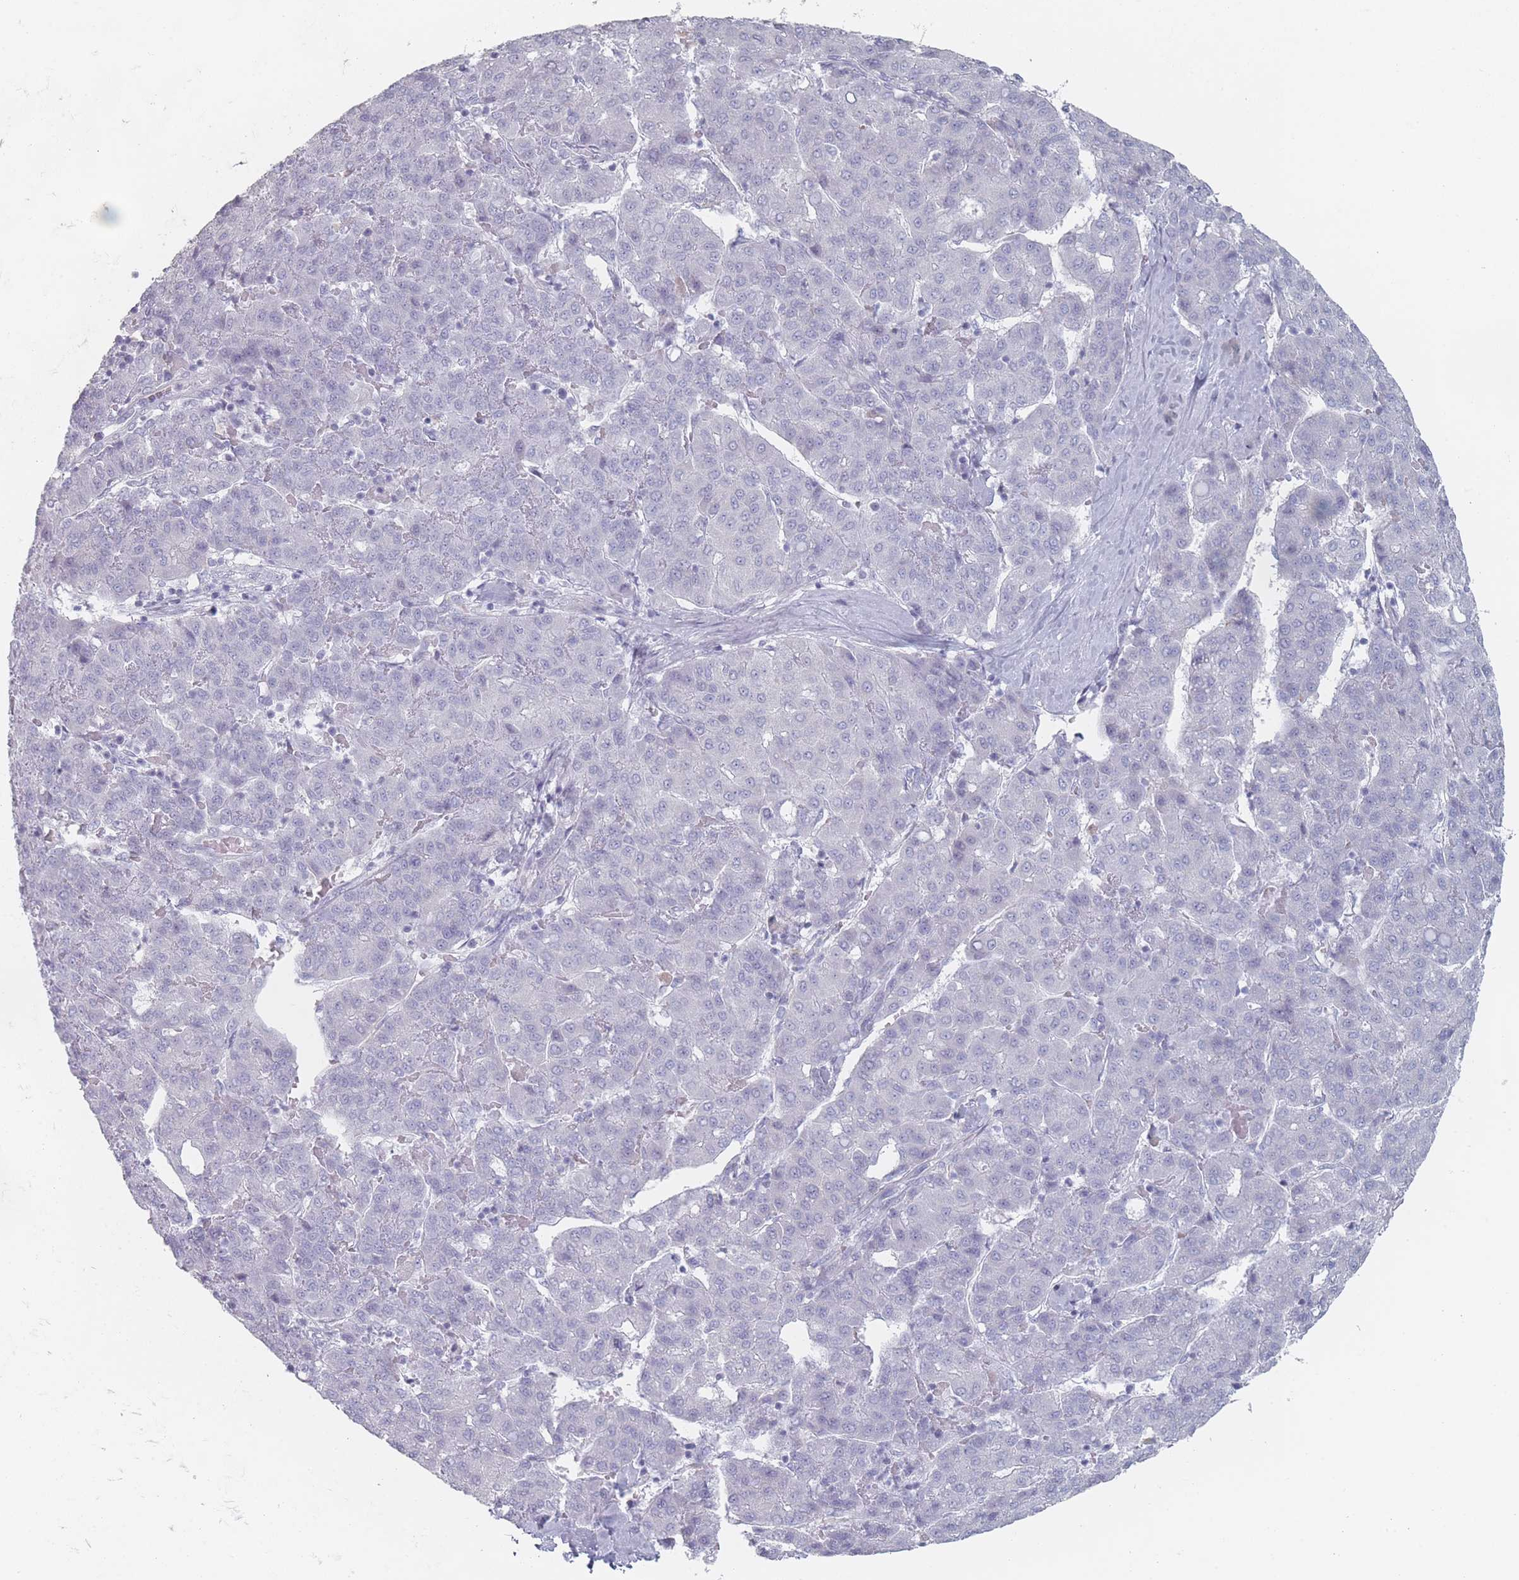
{"staining": {"intensity": "negative", "quantity": "none", "location": "none"}, "tissue": "liver cancer", "cell_type": "Tumor cells", "image_type": "cancer", "snomed": [{"axis": "morphology", "description": "Carcinoma, Hepatocellular, NOS"}, {"axis": "topography", "description": "Liver"}], "caption": "A histopathology image of hepatocellular carcinoma (liver) stained for a protein displays no brown staining in tumor cells.", "gene": "RNF4", "patient": {"sex": "male", "age": 65}}